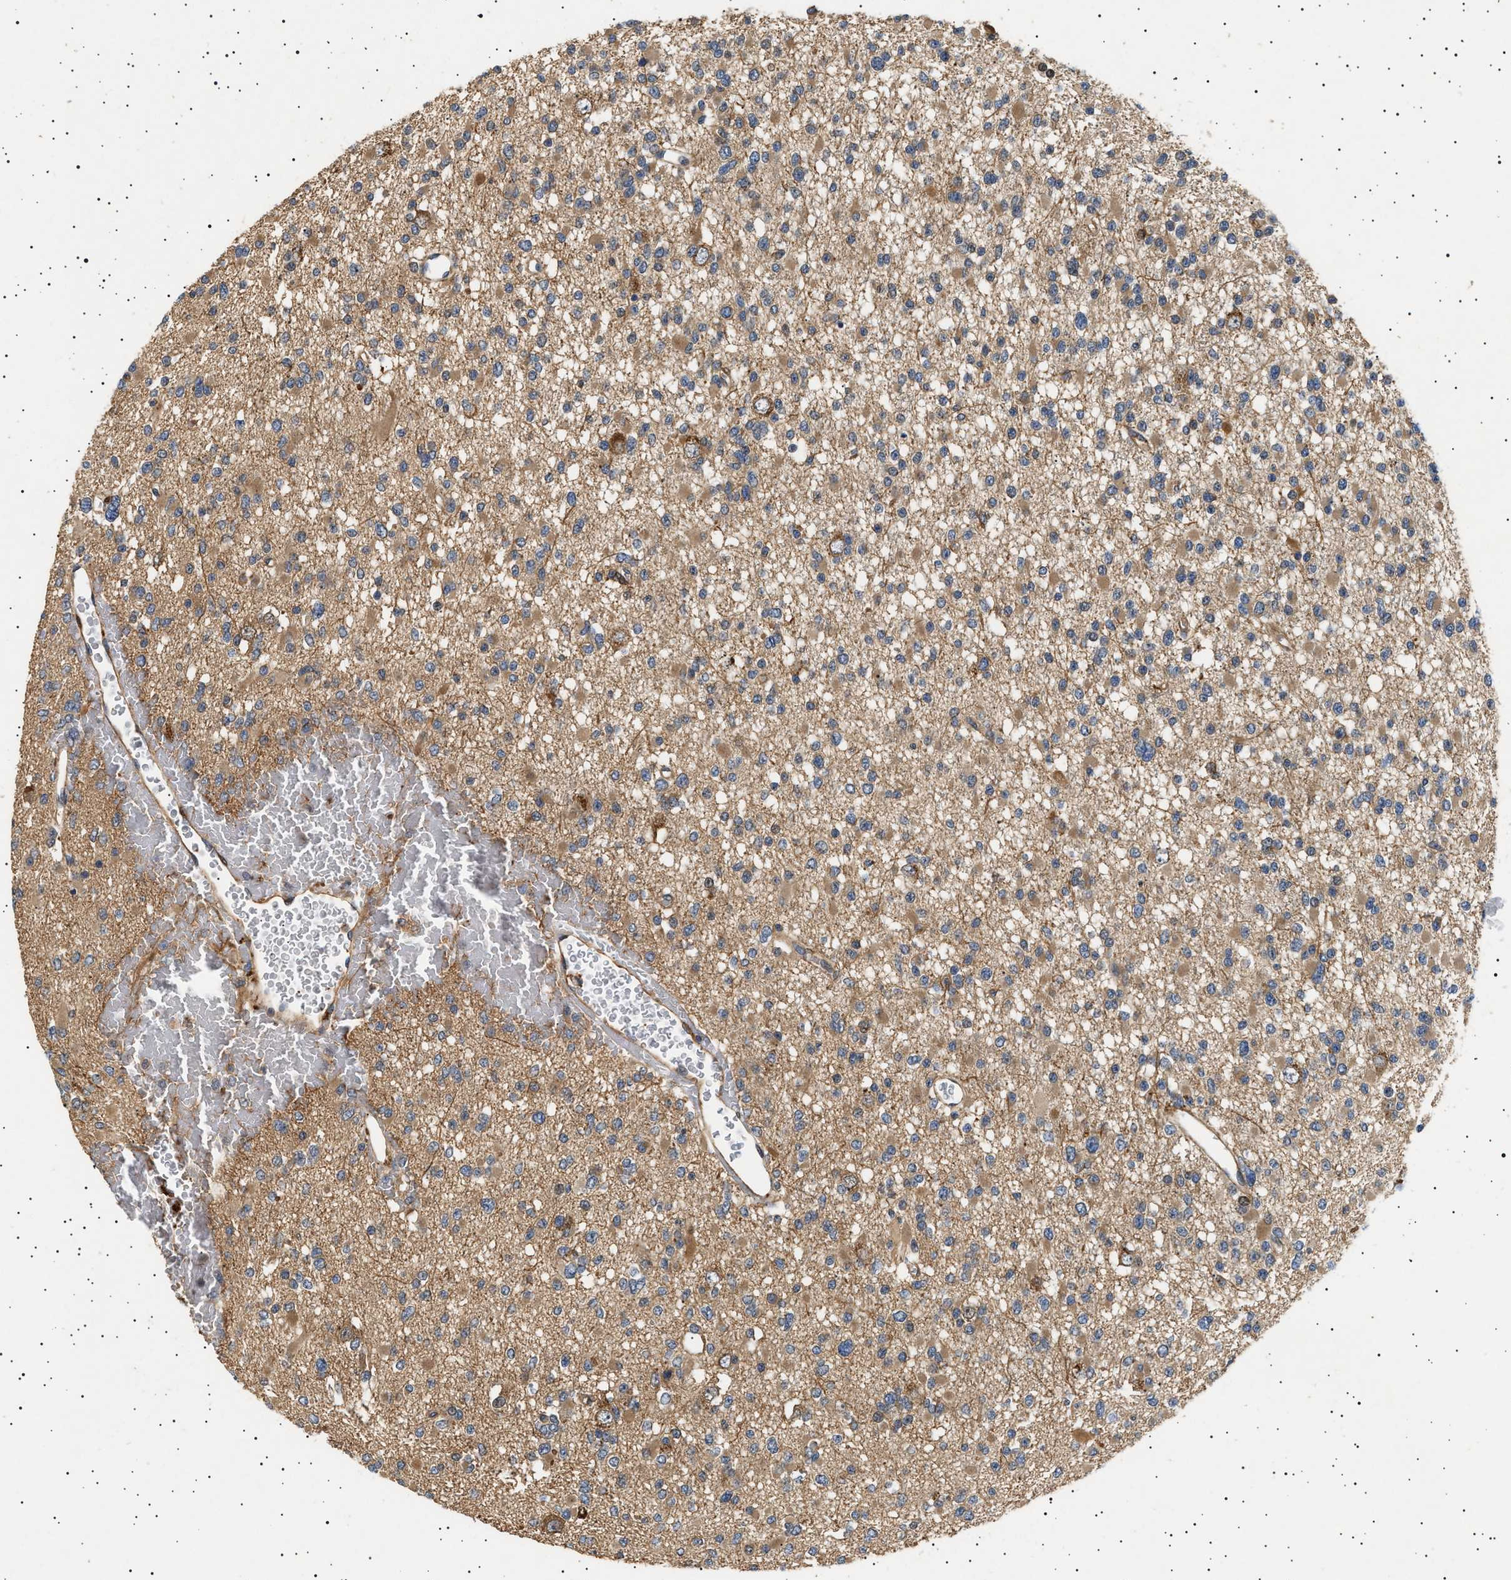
{"staining": {"intensity": "moderate", "quantity": ">75%", "location": "cytoplasmic/membranous"}, "tissue": "glioma", "cell_type": "Tumor cells", "image_type": "cancer", "snomed": [{"axis": "morphology", "description": "Glioma, malignant, Low grade"}, {"axis": "topography", "description": "Brain"}], "caption": "Immunohistochemical staining of human low-grade glioma (malignant) shows moderate cytoplasmic/membranous protein staining in approximately >75% of tumor cells. The protein of interest is shown in brown color, while the nuclei are stained blue.", "gene": "GUCY1B1", "patient": {"sex": "female", "age": 22}}